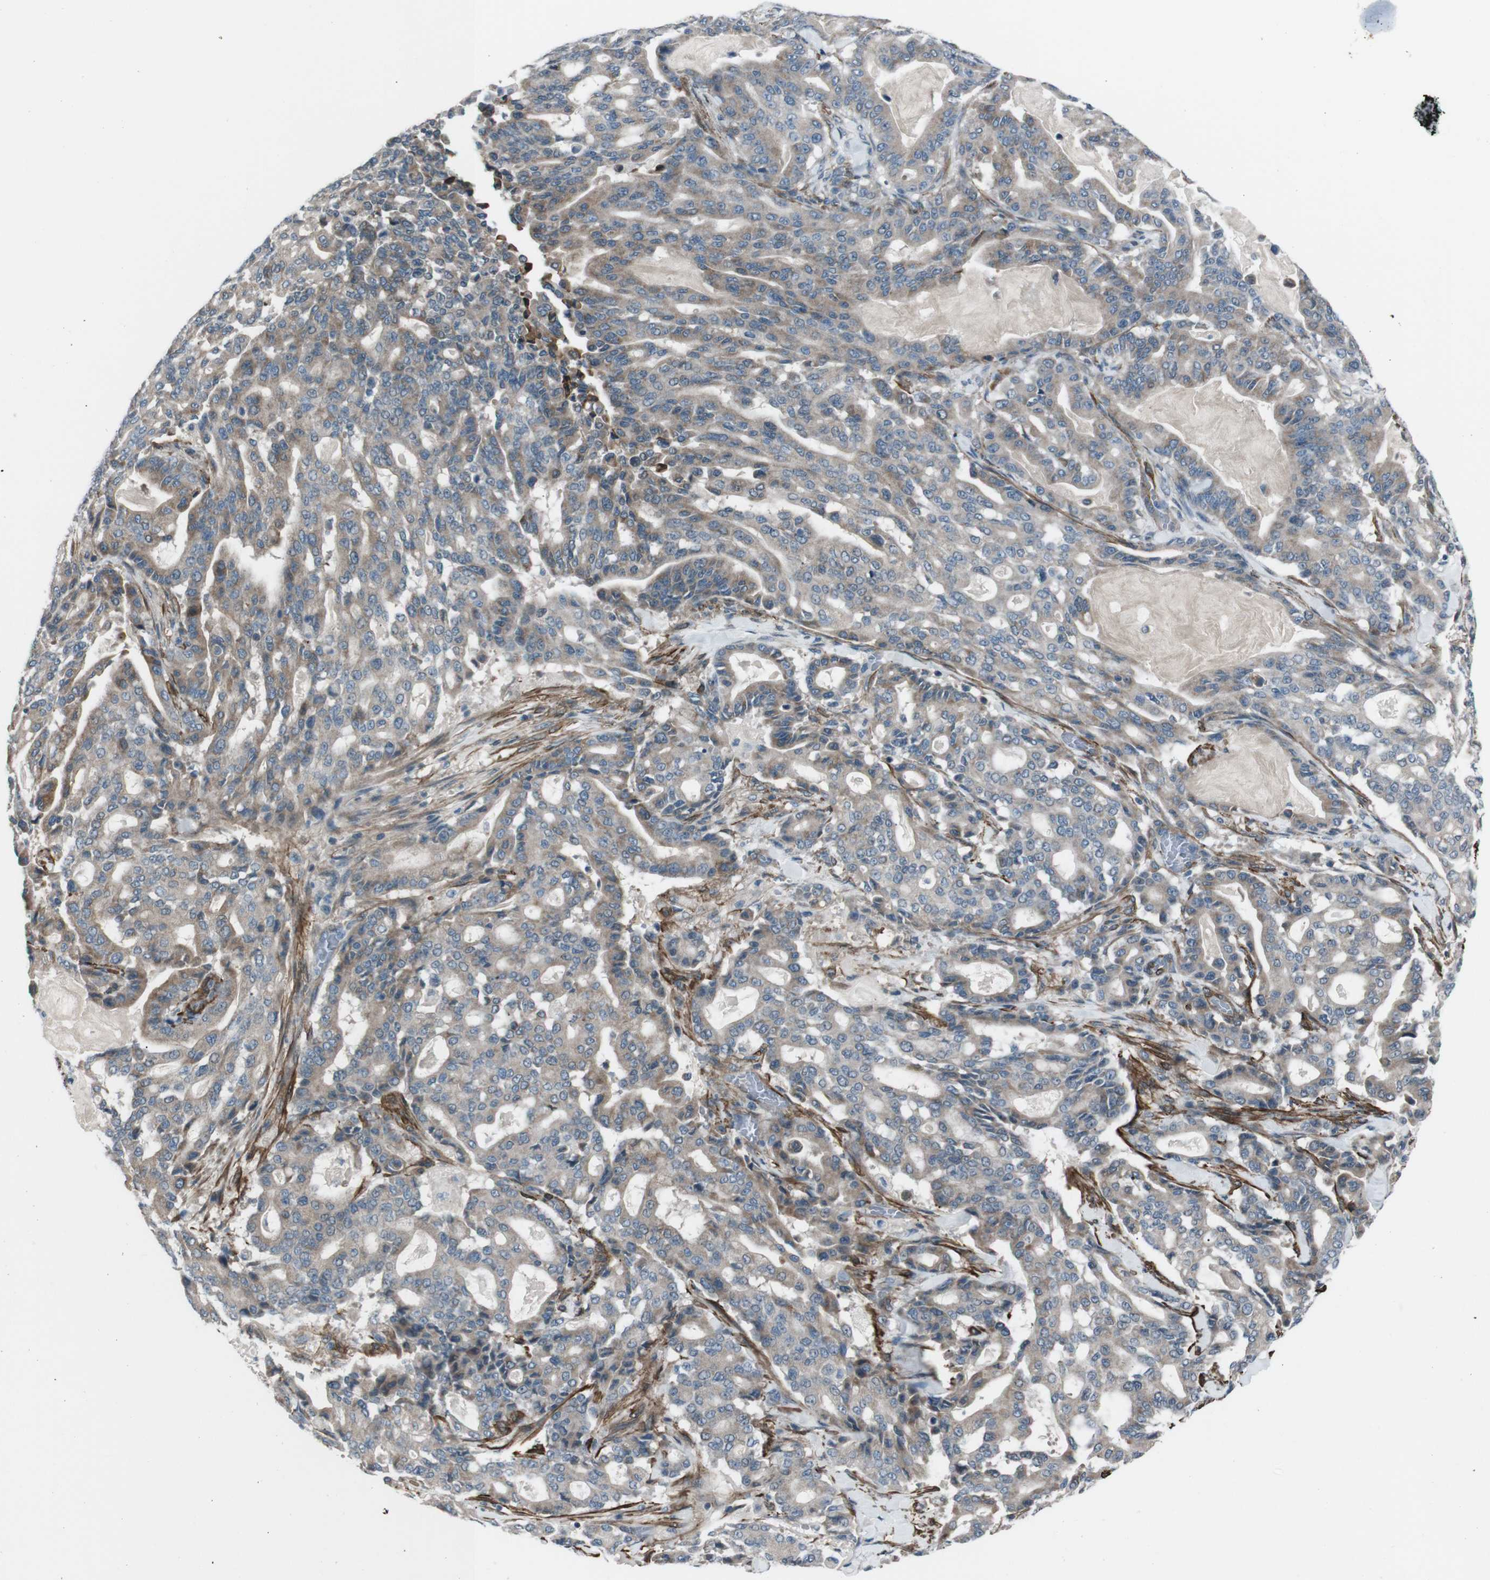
{"staining": {"intensity": "moderate", "quantity": ">75%", "location": "cytoplasmic/membranous"}, "tissue": "pancreatic cancer", "cell_type": "Tumor cells", "image_type": "cancer", "snomed": [{"axis": "morphology", "description": "Adenocarcinoma, NOS"}, {"axis": "topography", "description": "Pancreas"}], "caption": "Pancreatic cancer (adenocarcinoma) was stained to show a protein in brown. There is medium levels of moderate cytoplasmic/membranous positivity in about >75% of tumor cells.", "gene": "PDLIM5", "patient": {"sex": "male", "age": 63}}